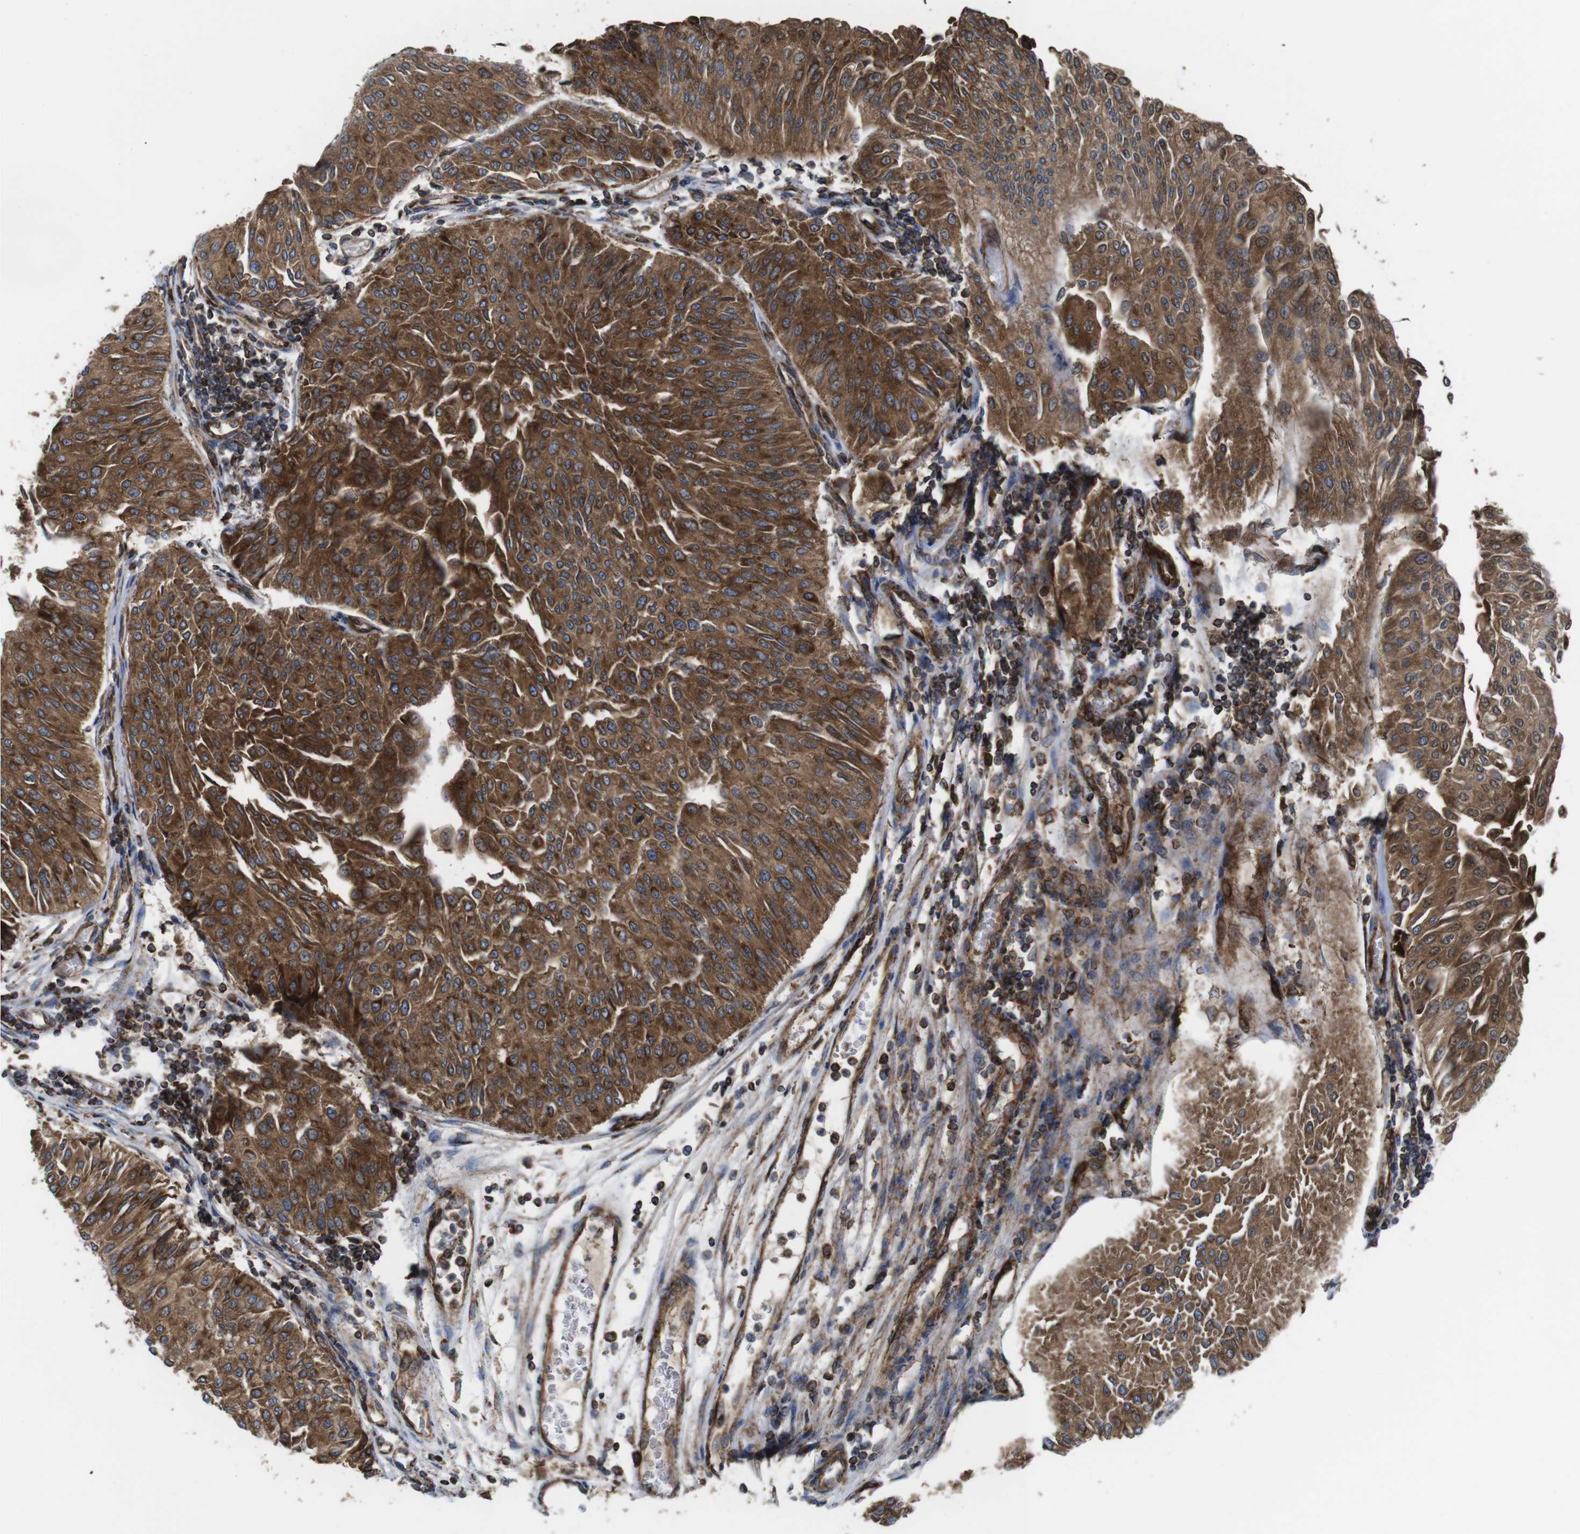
{"staining": {"intensity": "strong", "quantity": ">75%", "location": "cytoplasmic/membranous"}, "tissue": "urothelial cancer", "cell_type": "Tumor cells", "image_type": "cancer", "snomed": [{"axis": "morphology", "description": "Urothelial carcinoma, Low grade"}, {"axis": "topography", "description": "Urinary bladder"}], "caption": "About >75% of tumor cells in human urothelial cancer show strong cytoplasmic/membranous protein positivity as visualized by brown immunohistochemical staining.", "gene": "HK1", "patient": {"sex": "male", "age": 67}}